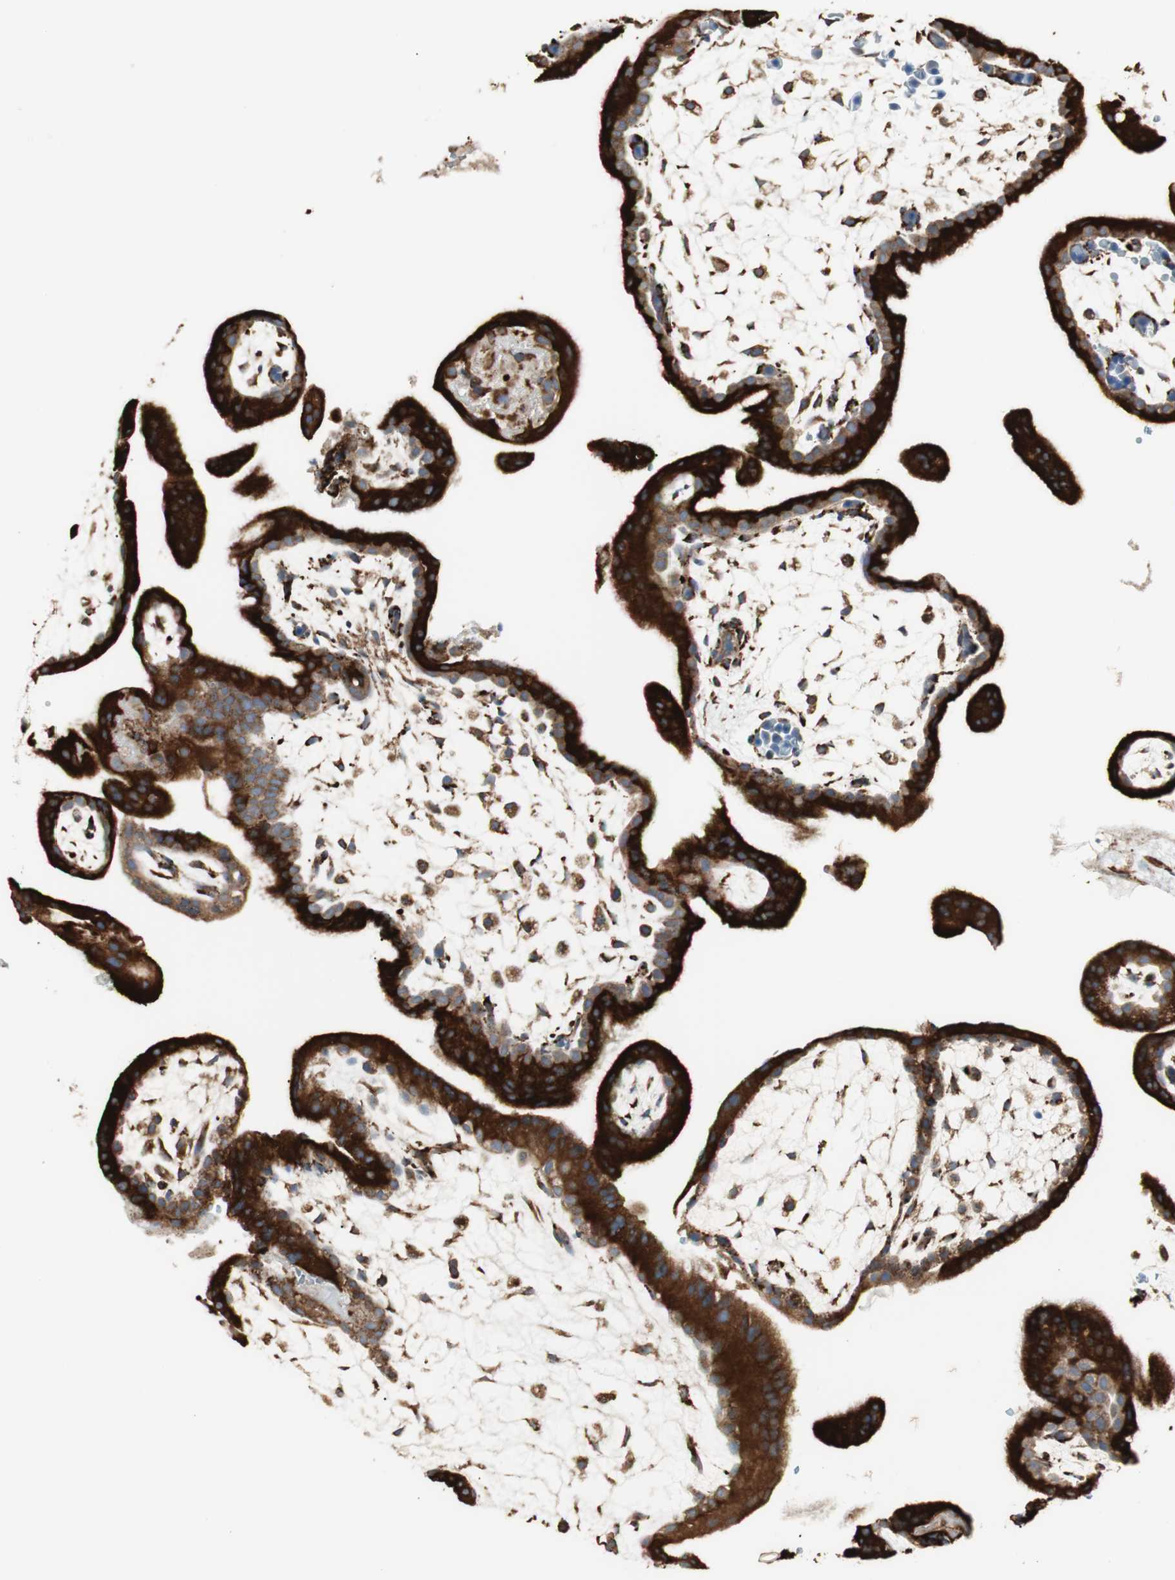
{"staining": {"intensity": "moderate", "quantity": ">75%", "location": "cytoplasmic/membranous"}, "tissue": "placenta", "cell_type": "Decidual cells", "image_type": "normal", "snomed": [{"axis": "morphology", "description": "Normal tissue, NOS"}, {"axis": "topography", "description": "Placenta"}], "caption": "IHC (DAB) staining of normal human placenta displays moderate cytoplasmic/membranous protein staining in about >75% of decidual cells.", "gene": "HSP90B1", "patient": {"sex": "female", "age": 35}}